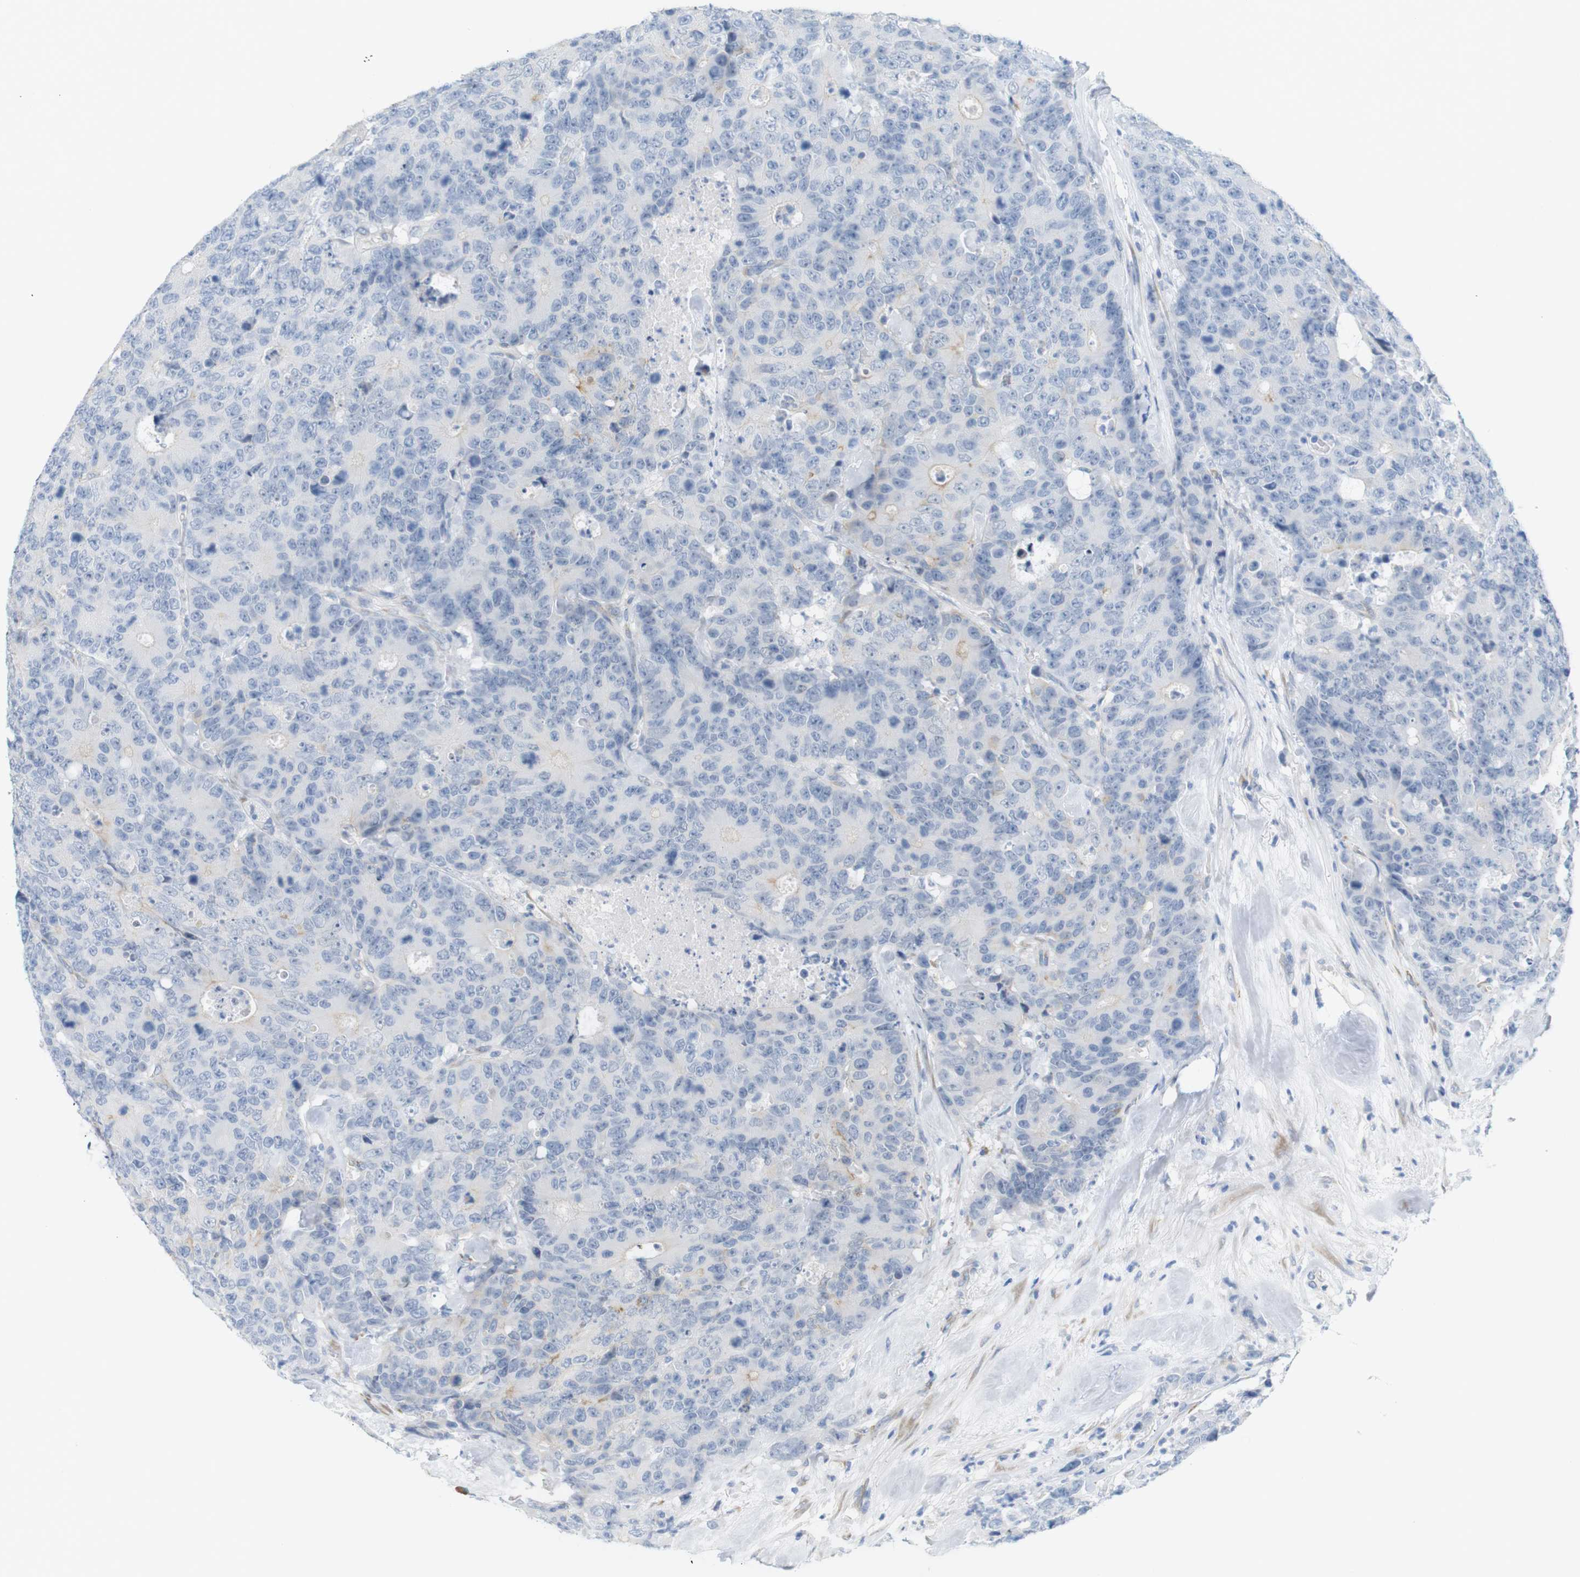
{"staining": {"intensity": "negative", "quantity": "none", "location": "none"}, "tissue": "colorectal cancer", "cell_type": "Tumor cells", "image_type": "cancer", "snomed": [{"axis": "morphology", "description": "Adenocarcinoma, NOS"}, {"axis": "topography", "description": "Colon"}], "caption": "High magnification brightfield microscopy of colorectal cancer stained with DAB (brown) and counterstained with hematoxylin (blue): tumor cells show no significant positivity.", "gene": "RGS9", "patient": {"sex": "female", "age": 86}}